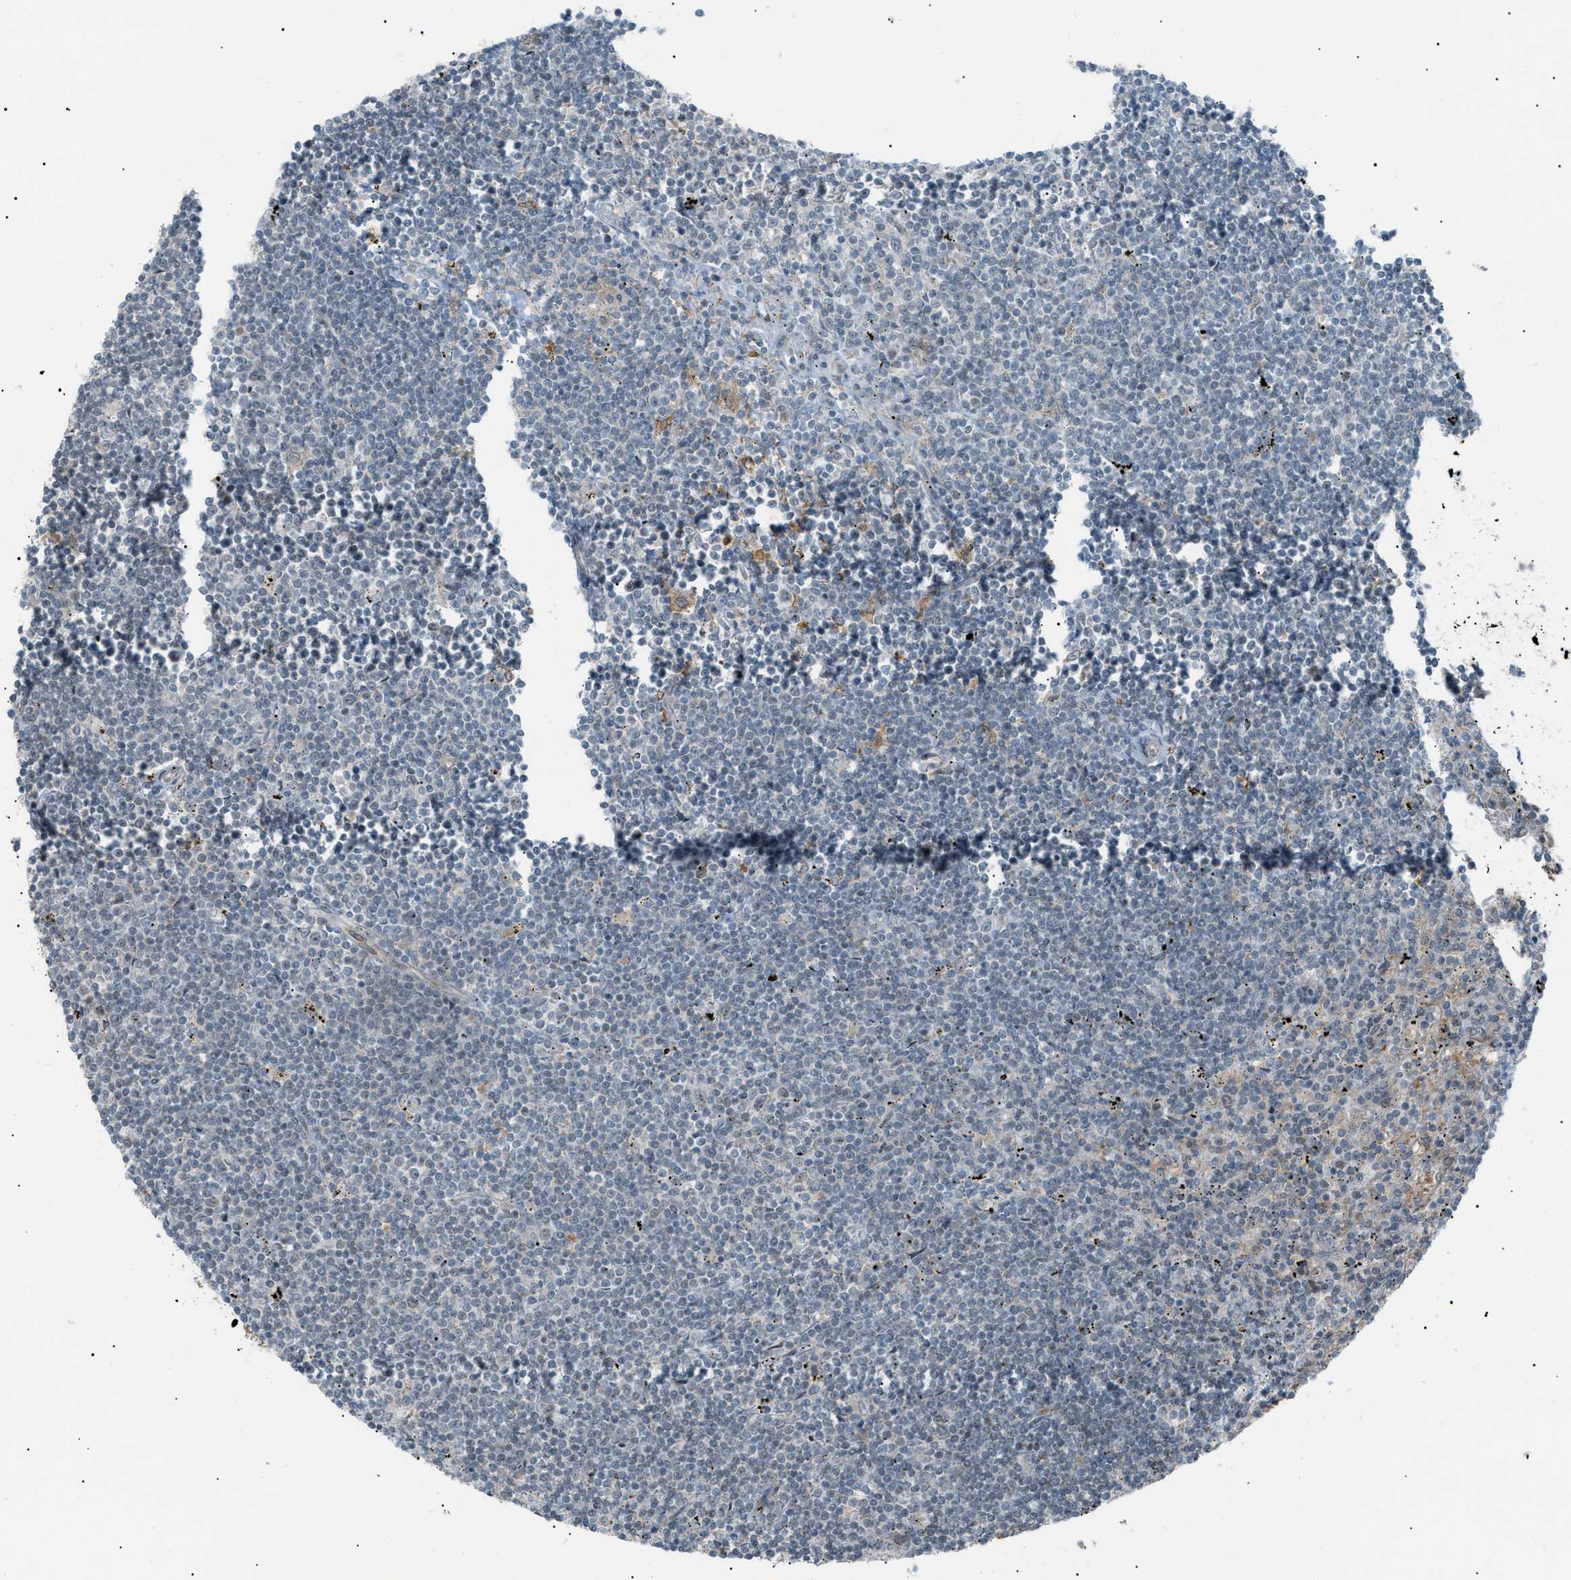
{"staining": {"intensity": "negative", "quantity": "none", "location": "none"}, "tissue": "lymphoma", "cell_type": "Tumor cells", "image_type": "cancer", "snomed": [{"axis": "morphology", "description": "Malignant lymphoma, non-Hodgkin's type, Low grade"}, {"axis": "topography", "description": "Spleen"}], "caption": "This is an IHC image of human low-grade malignant lymphoma, non-Hodgkin's type. There is no staining in tumor cells.", "gene": "LPIN2", "patient": {"sex": "male", "age": 76}}